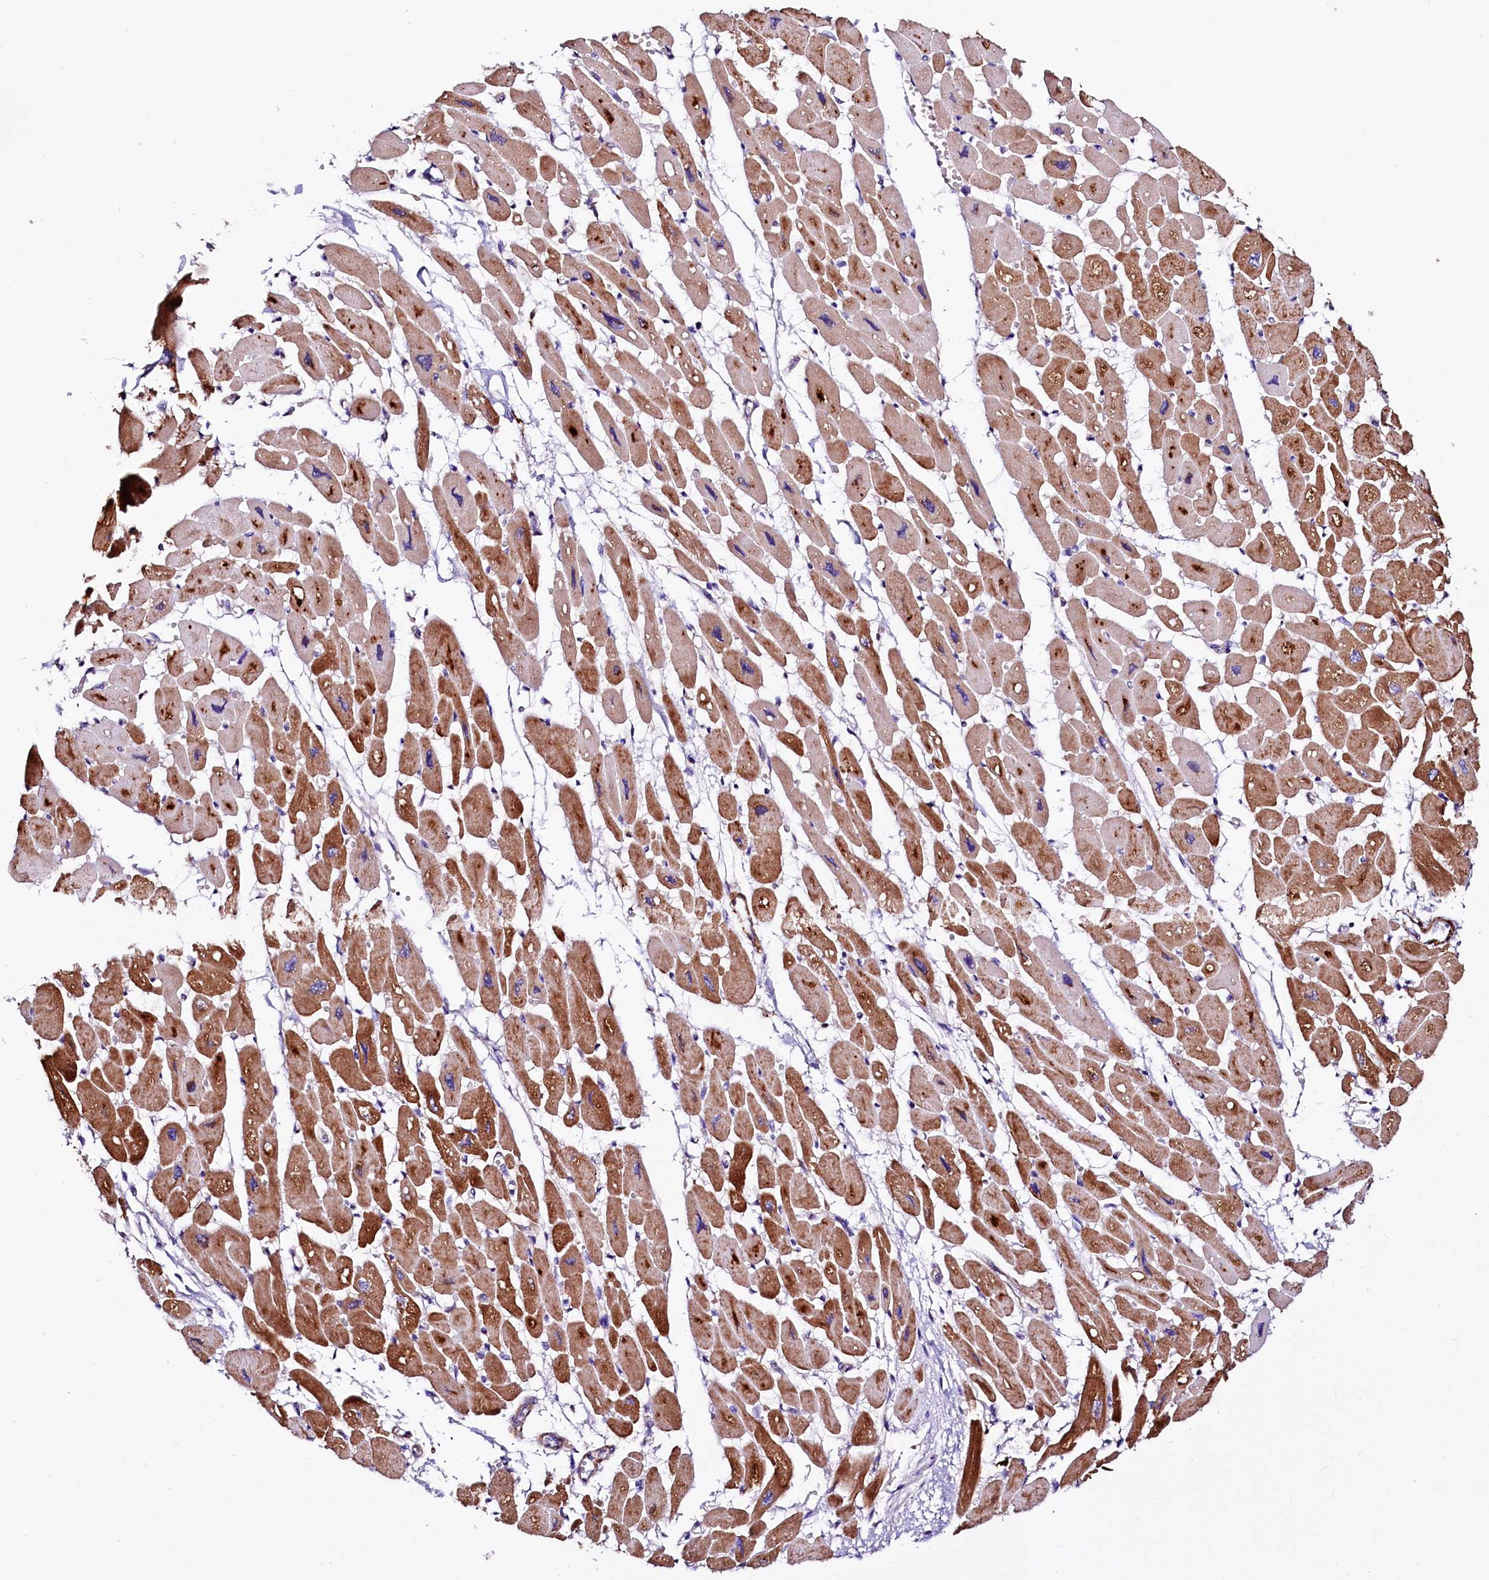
{"staining": {"intensity": "moderate", "quantity": ">75%", "location": "cytoplasmic/membranous"}, "tissue": "heart muscle", "cell_type": "Cardiomyocytes", "image_type": "normal", "snomed": [{"axis": "morphology", "description": "Normal tissue, NOS"}, {"axis": "topography", "description": "Heart"}], "caption": "A high-resolution histopathology image shows immunohistochemistry (IHC) staining of normal heart muscle, which demonstrates moderate cytoplasmic/membranous positivity in about >75% of cardiomyocytes.", "gene": "CIAO3", "patient": {"sex": "female", "age": 54}}